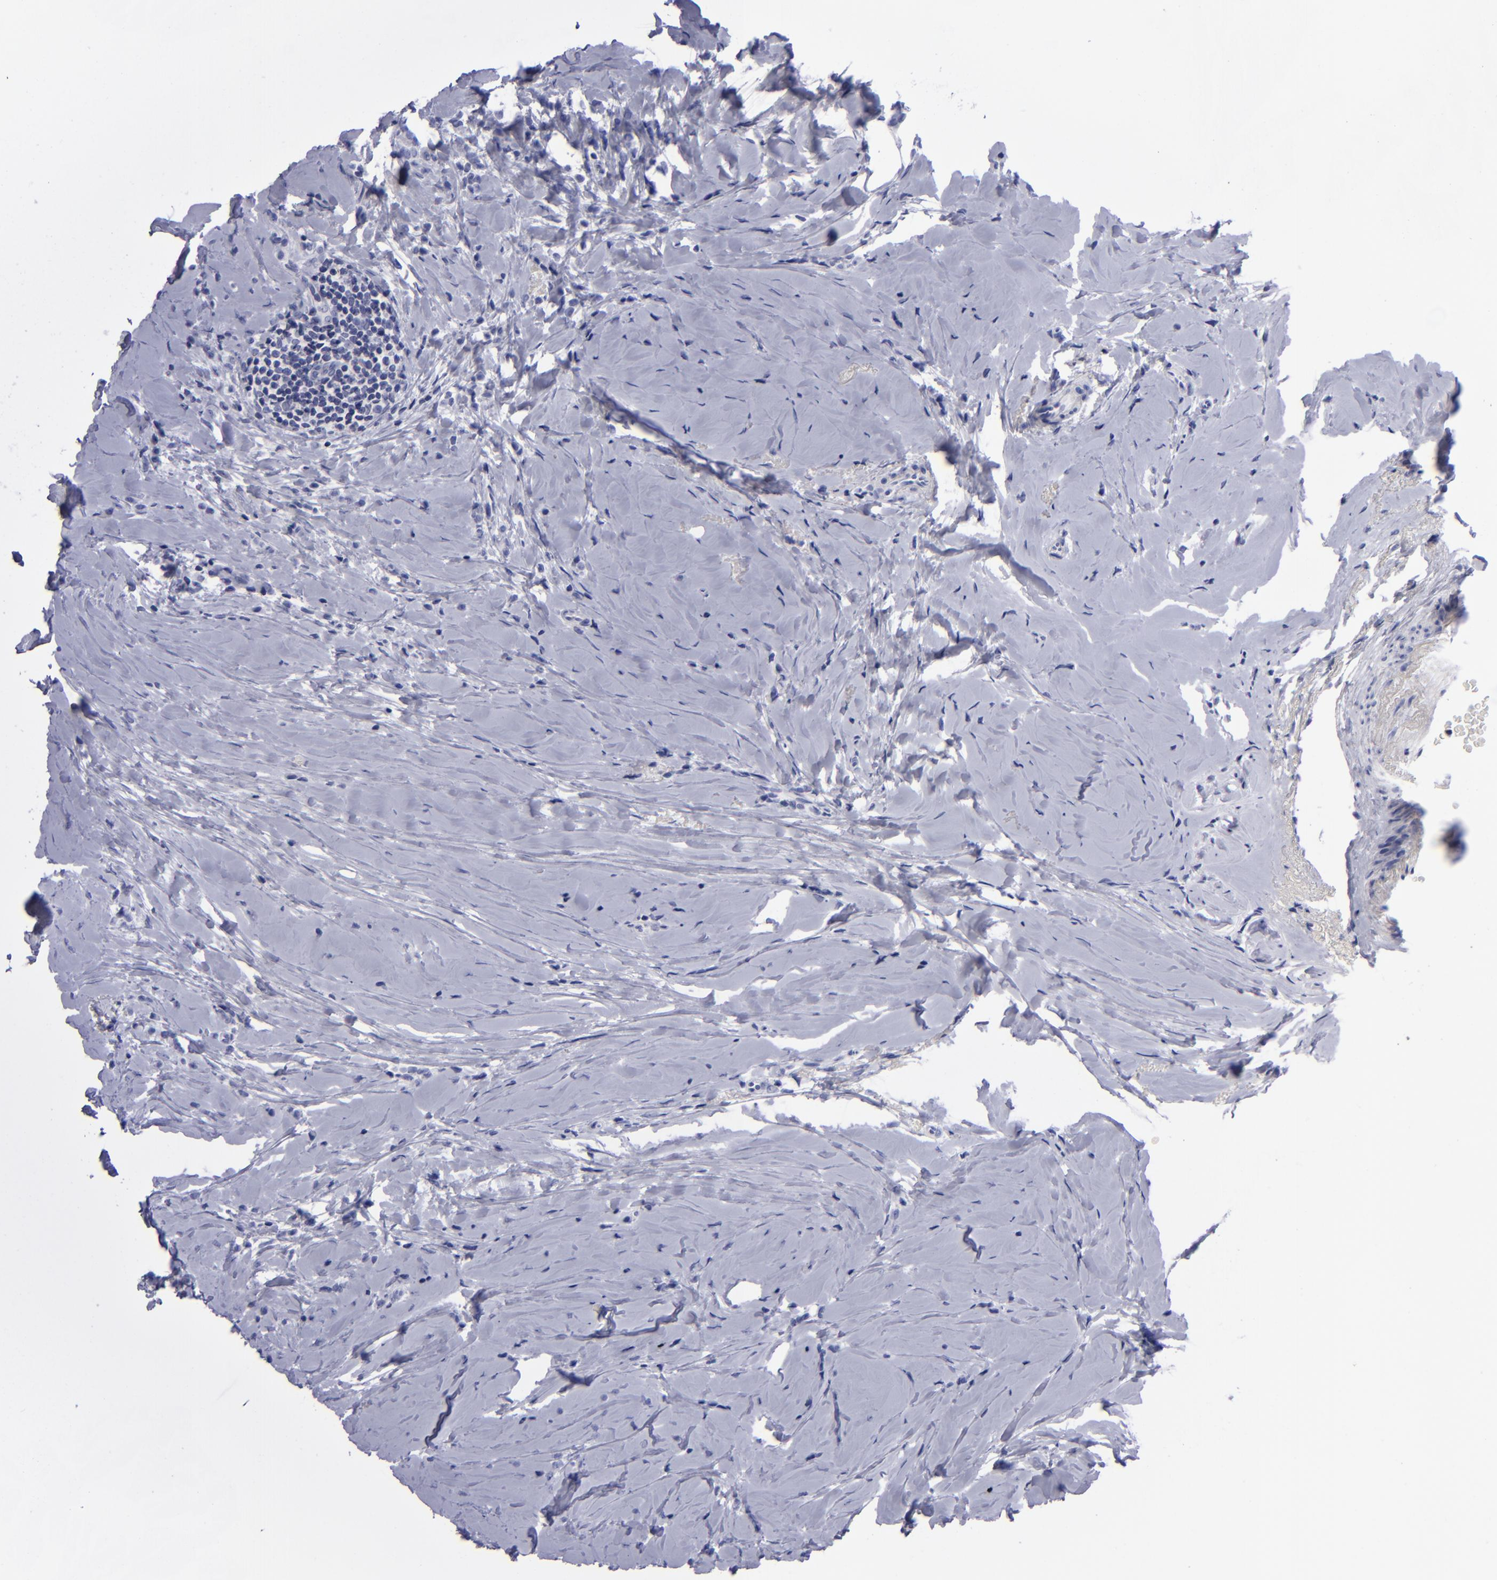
{"staining": {"intensity": "negative", "quantity": "none", "location": "none"}, "tissue": "breast cancer", "cell_type": "Tumor cells", "image_type": "cancer", "snomed": [{"axis": "morphology", "description": "Lobular carcinoma"}, {"axis": "topography", "description": "Breast"}], "caption": "High magnification brightfield microscopy of breast lobular carcinoma stained with DAB (brown) and counterstained with hematoxylin (blue): tumor cells show no significant staining.", "gene": "AURKA", "patient": {"sex": "female", "age": 64}}